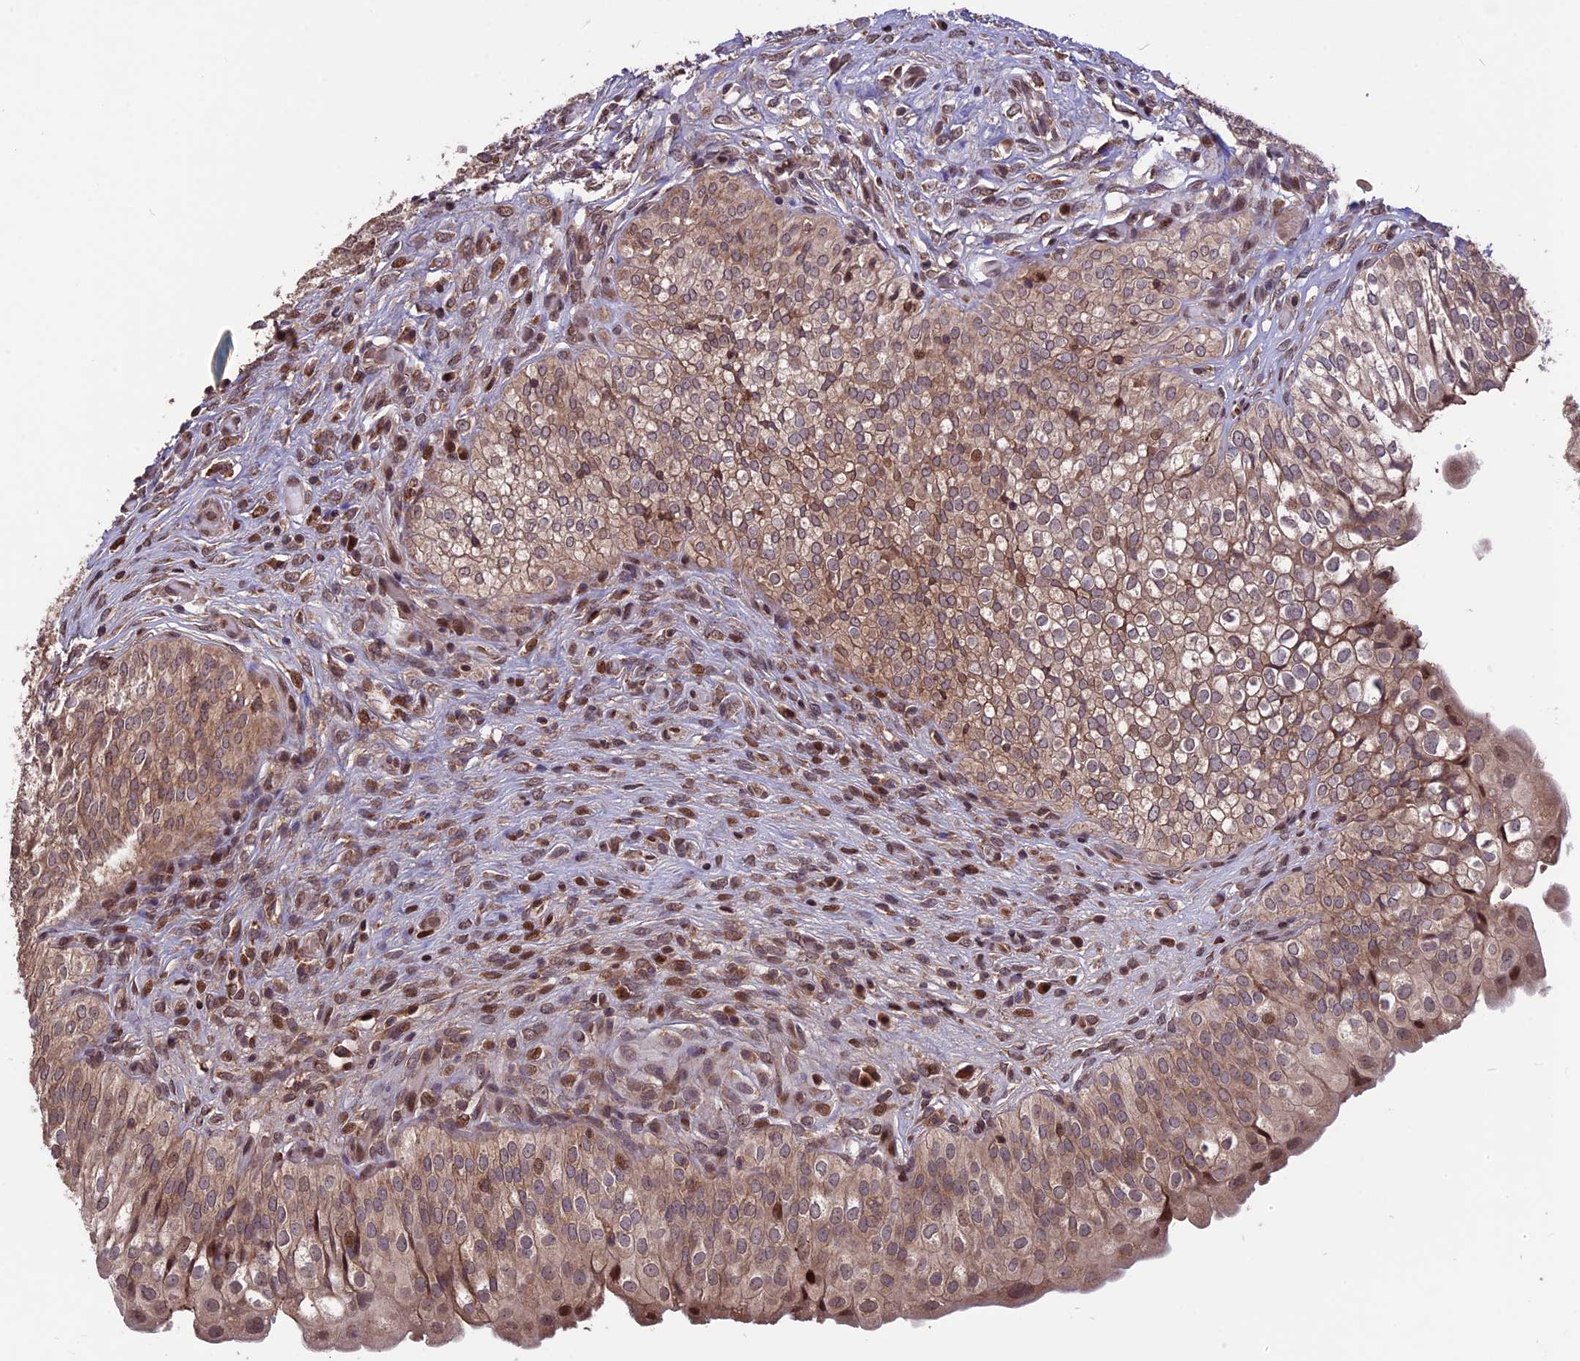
{"staining": {"intensity": "moderate", "quantity": ">75%", "location": "cytoplasmic/membranous,nuclear"}, "tissue": "urinary bladder", "cell_type": "Urothelial cells", "image_type": "normal", "snomed": [{"axis": "morphology", "description": "Normal tissue, NOS"}, {"axis": "topography", "description": "Urinary bladder"}], "caption": "Immunohistochemistry (DAB) staining of benign human urinary bladder demonstrates moderate cytoplasmic/membranous,nuclear protein positivity in about >75% of urothelial cells.", "gene": "ZNF598", "patient": {"sex": "male", "age": 55}}